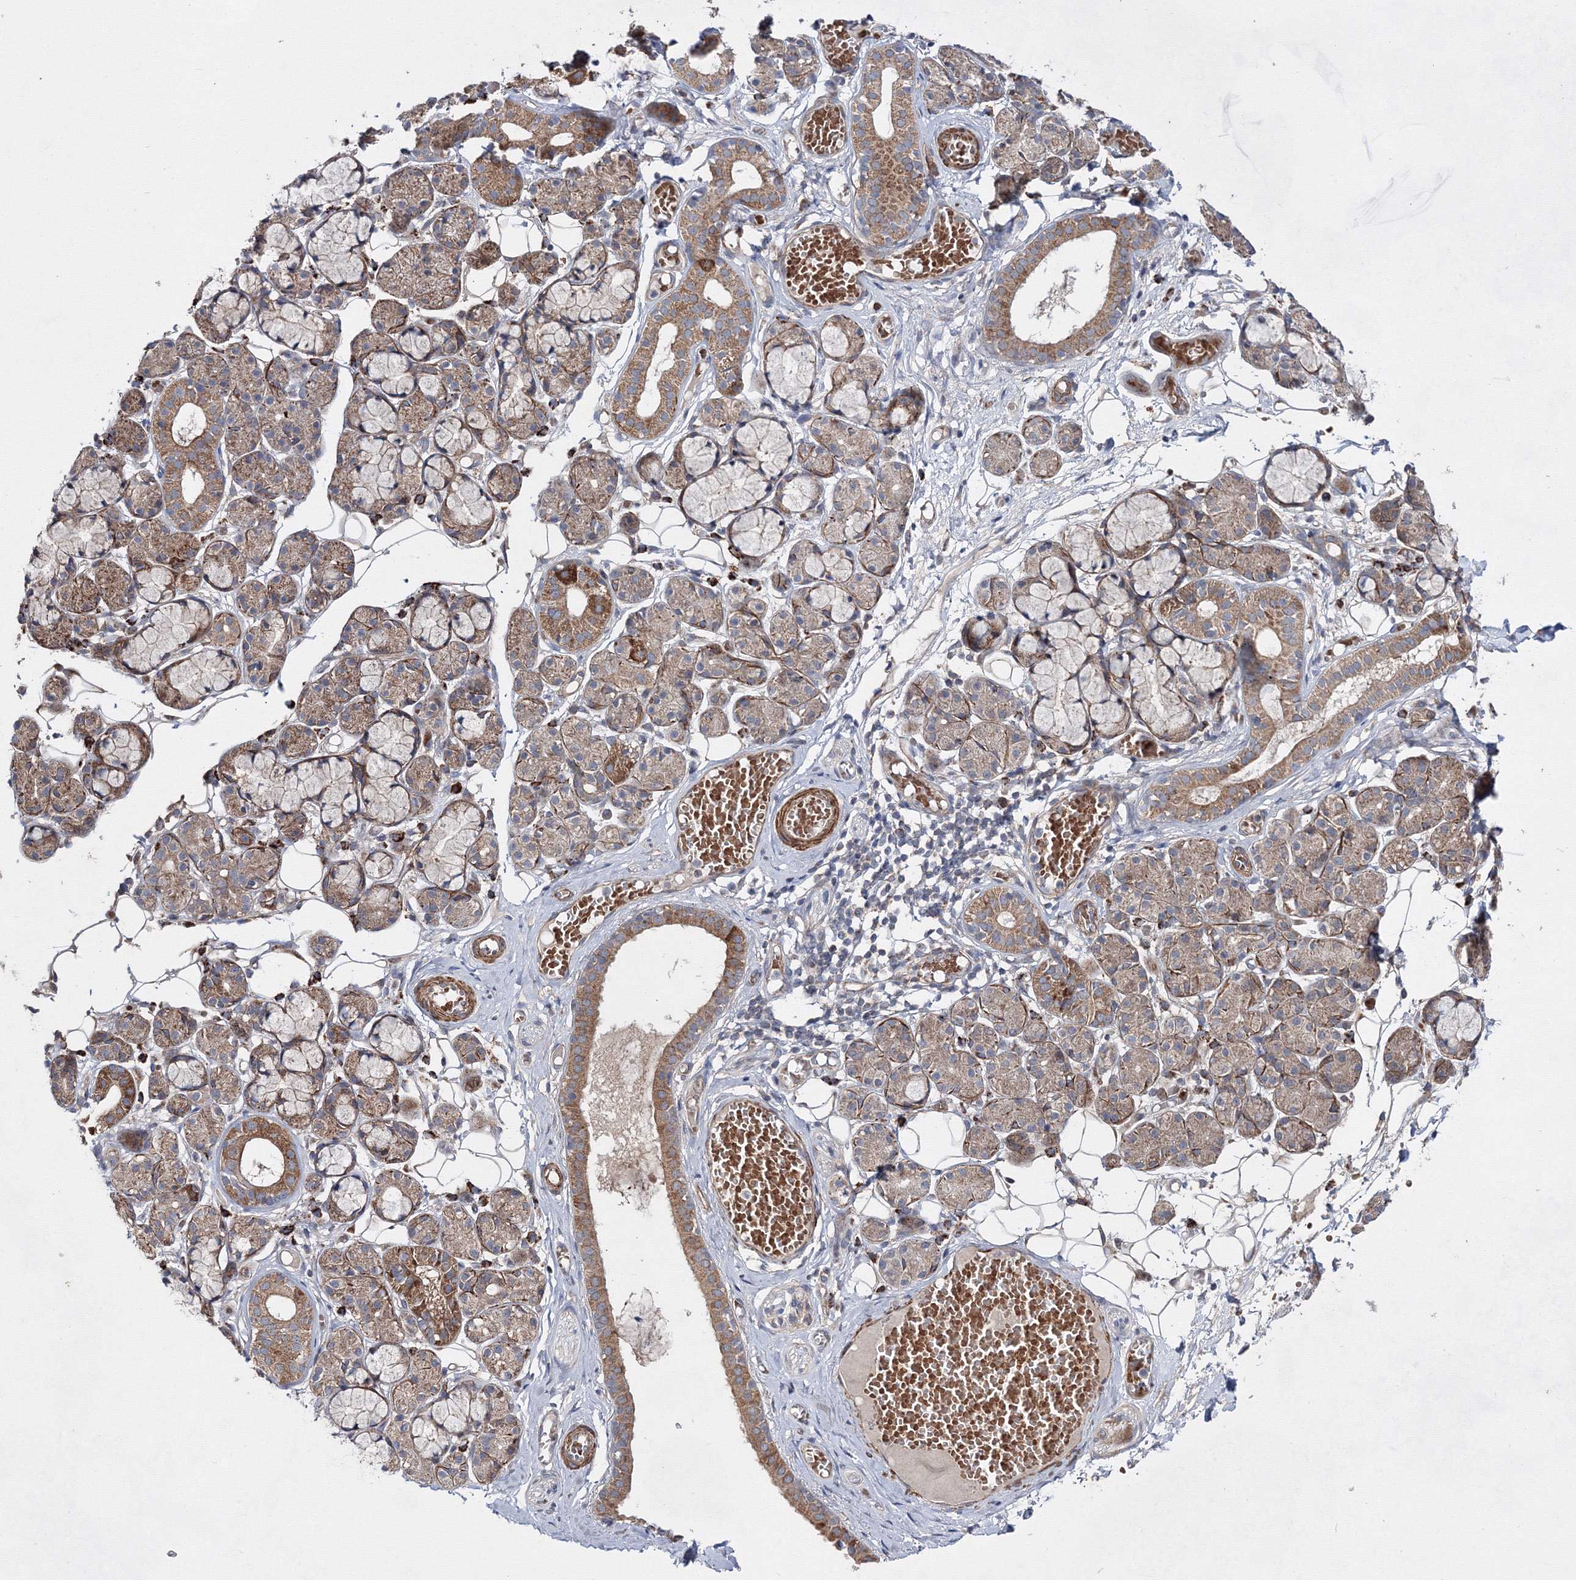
{"staining": {"intensity": "moderate", "quantity": ">75%", "location": "cytoplasmic/membranous"}, "tissue": "salivary gland", "cell_type": "Glandular cells", "image_type": "normal", "snomed": [{"axis": "morphology", "description": "Normal tissue, NOS"}, {"axis": "topography", "description": "Salivary gland"}], "caption": "Immunohistochemistry (DAB) staining of benign human salivary gland shows moderate cytoplasmic/membranous protein positivity in approximately >75% of glandular cells. The protein of interest is shown in brown color, while the nuclei are stained blue.", "gene": "GFM1", "patient": {"sex": "male", "age": 63}}